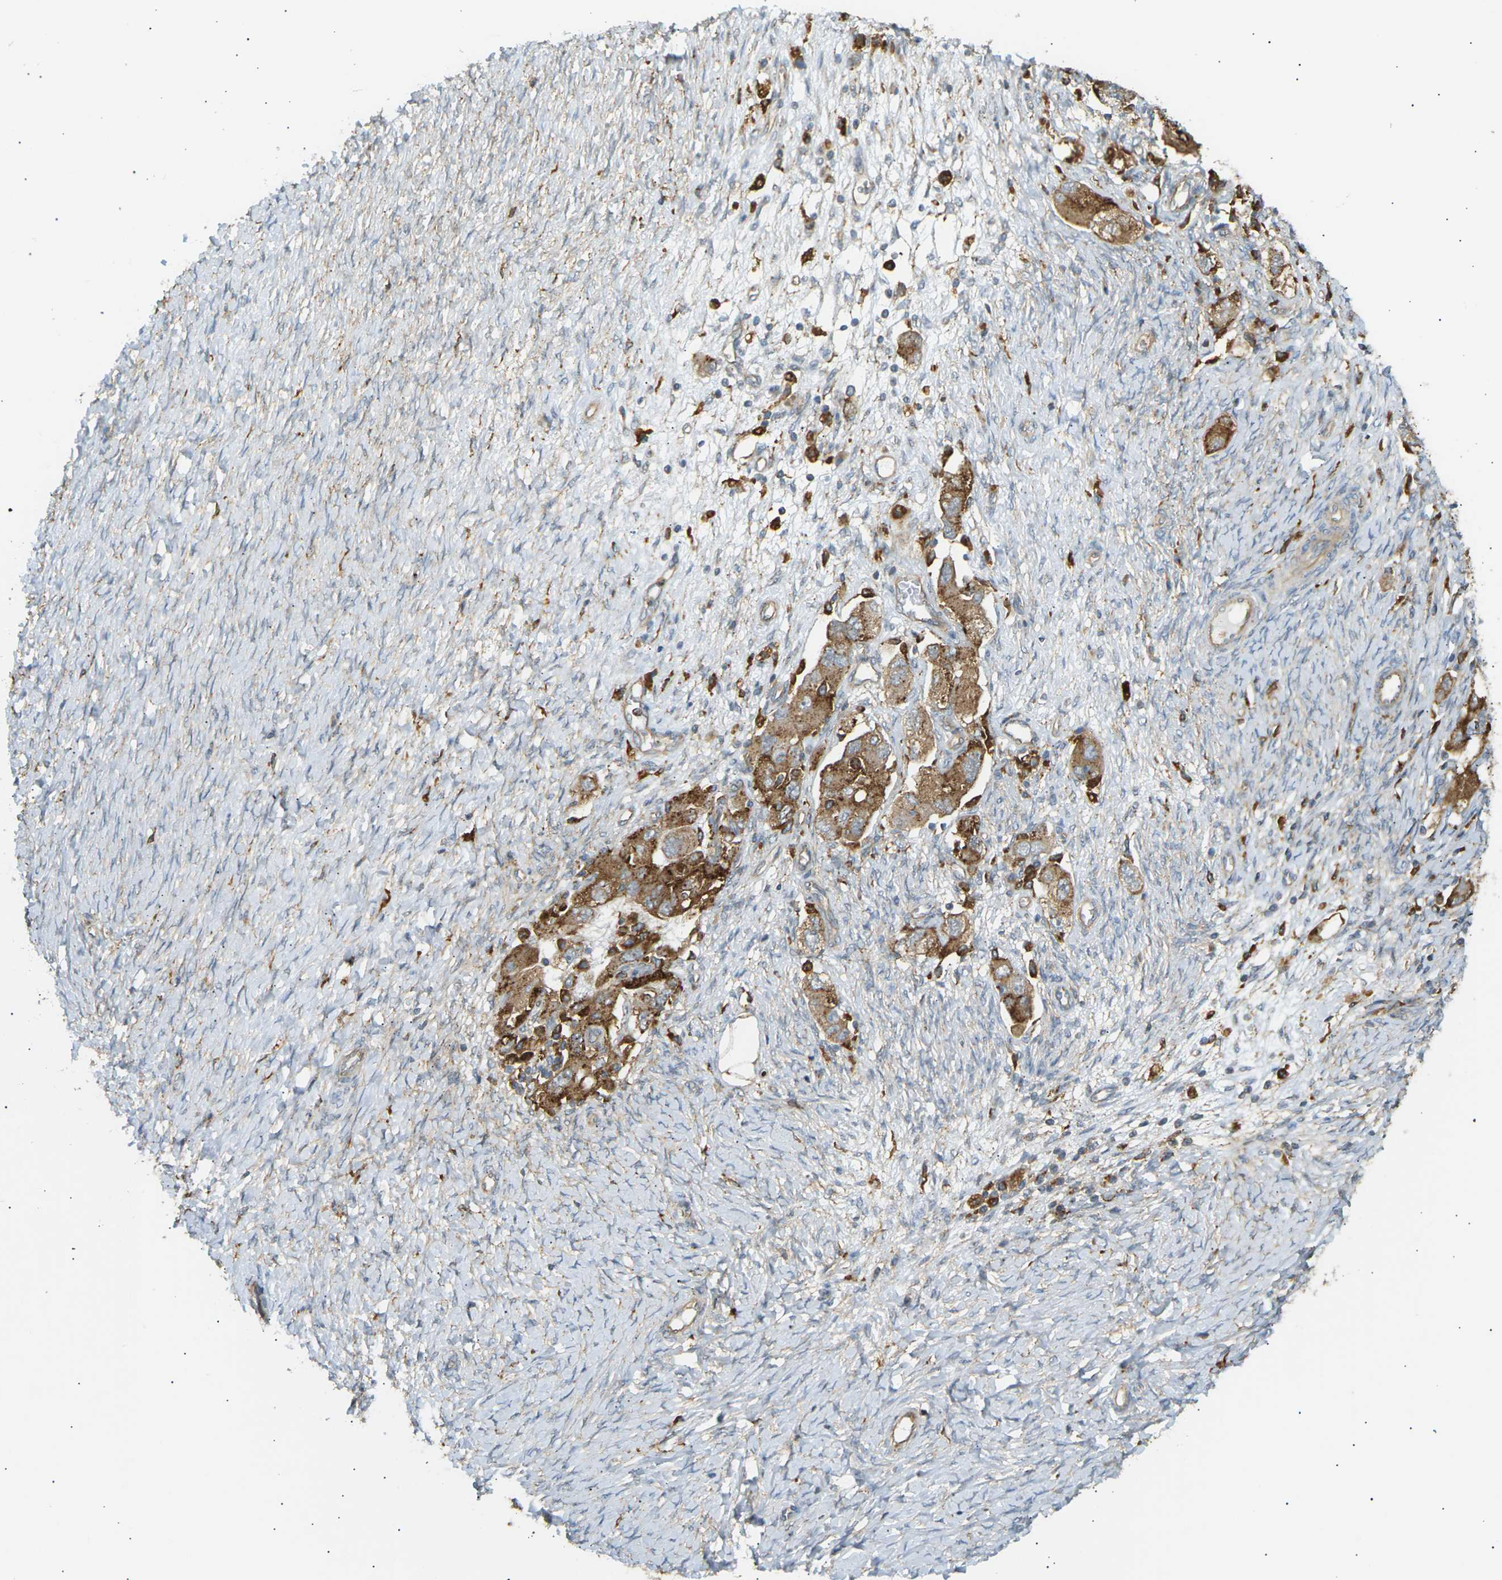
{"staining": {"intensity": "moderate", "quantity": ">75%", "location": "cytoplasmic/membranous"}, "tissue": "ovarian cancer", "cell_type": "Tumor cells", "image_type": "cancer", "snomed": [{"axis": "morphology", "description": "Carcinoma, NOS"}, {"axis": "morphology", "description": "Cystadenocarcinoma, serous, NOS"}, {"axis": "topography", "description": "Ovary"}], "caption": "Tumor cells reveal moderate cytoplasmic/membranous staining in about >75% of cells in carcinoma (ovarian). (DAB = brown stain, brightfield microscopy at high magnification).", "gene": "CDK17", "patient": {"sex": "female", "age": 69}}